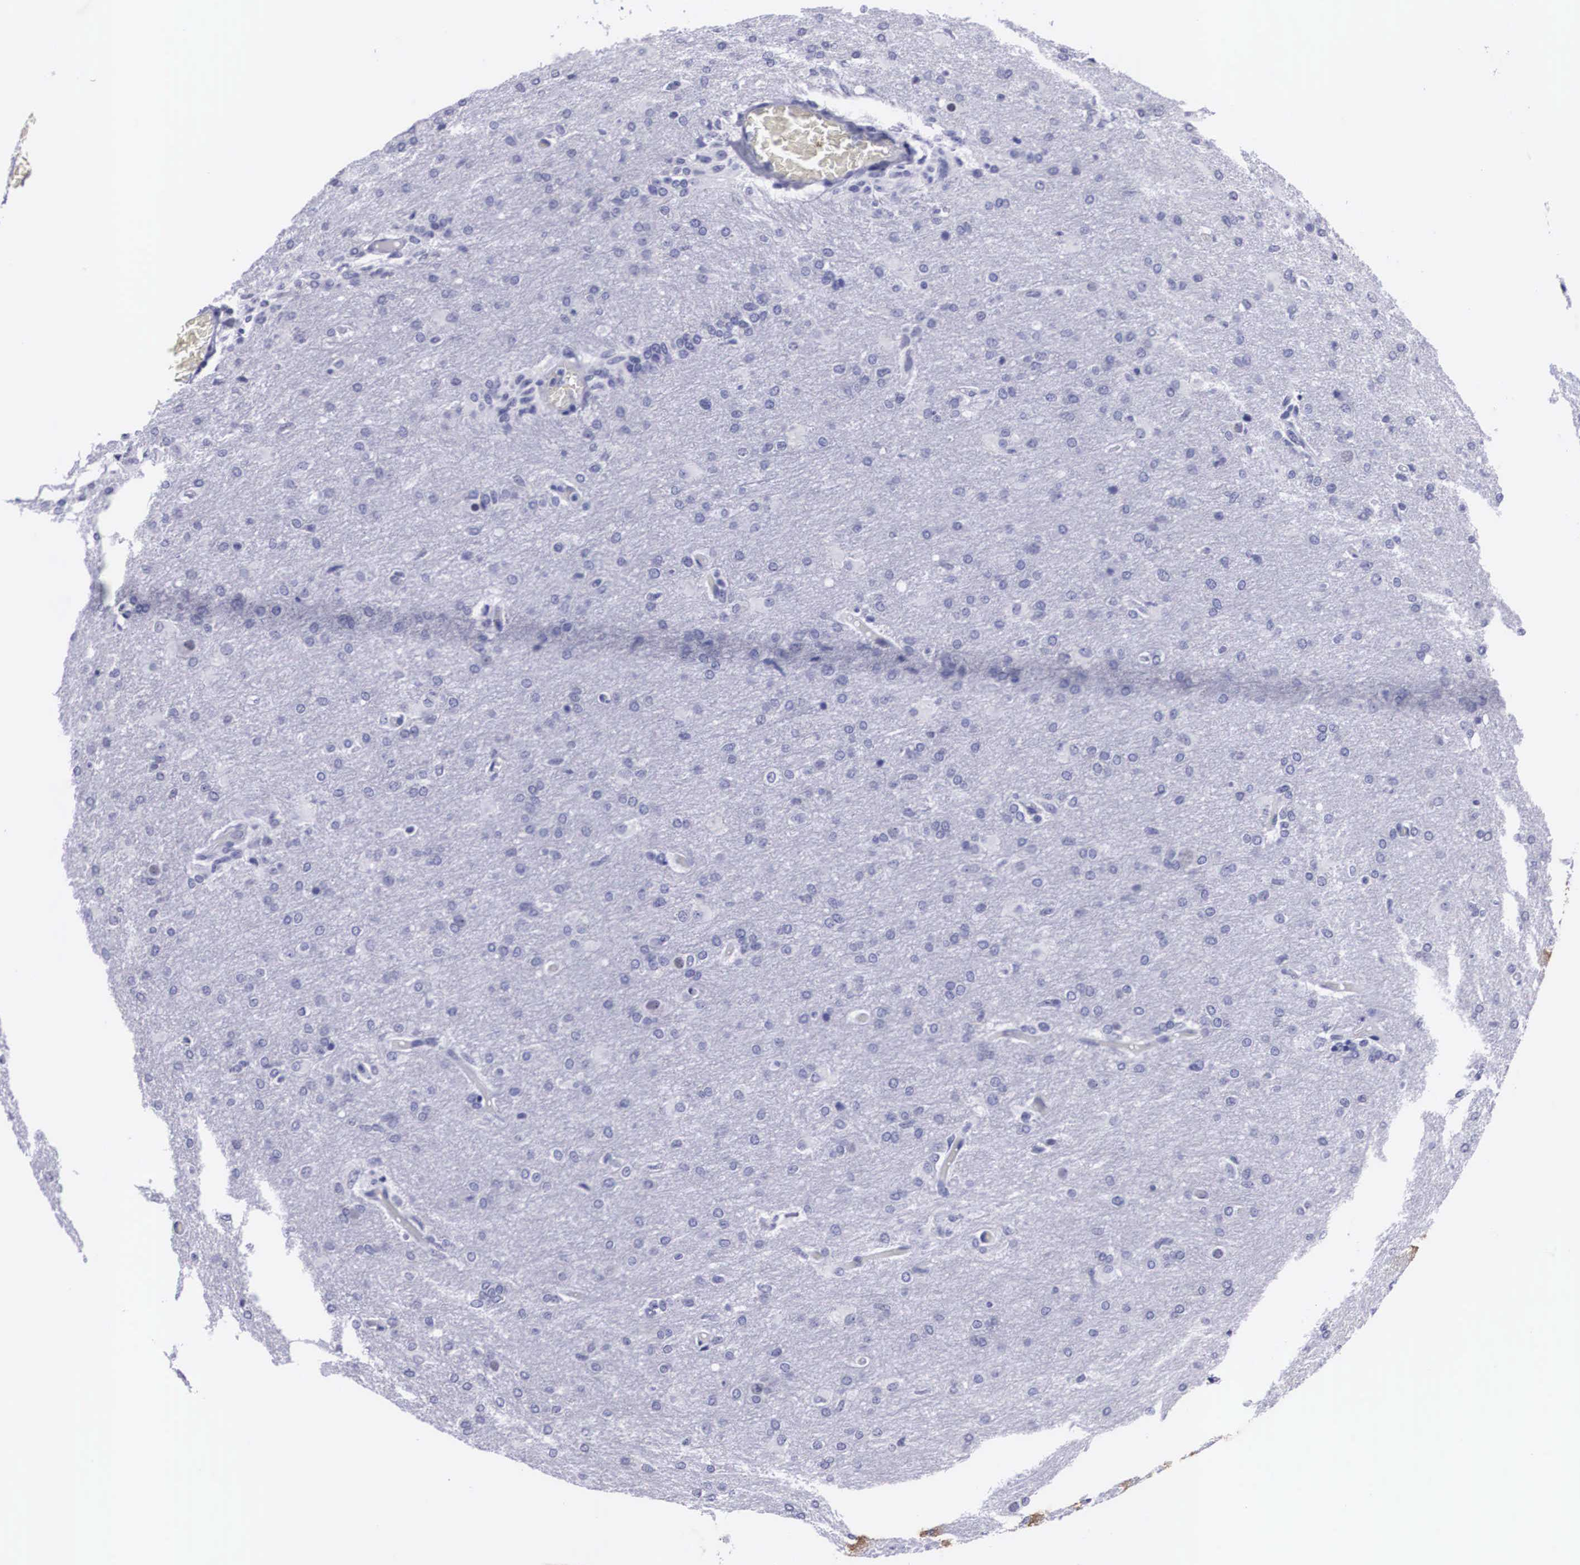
{"staining": {"intensity": "negative", "quantity": "none", "location": "none"}, "tissue": "glioma", "cell_type": "Tumor cells", "image_type": "cancer", "snomed": [{"axis": "morphology", "description": "Glioma, malignant, High grade"}, {"axis": "topography", "description": "Brain"}], "caption": "A histopathology image of human glioma is negative for staining in tumor cells. Nuclei are stained in blue.", "gene": "C22orf31", "patient": {"sex": "male", "age": 68}}